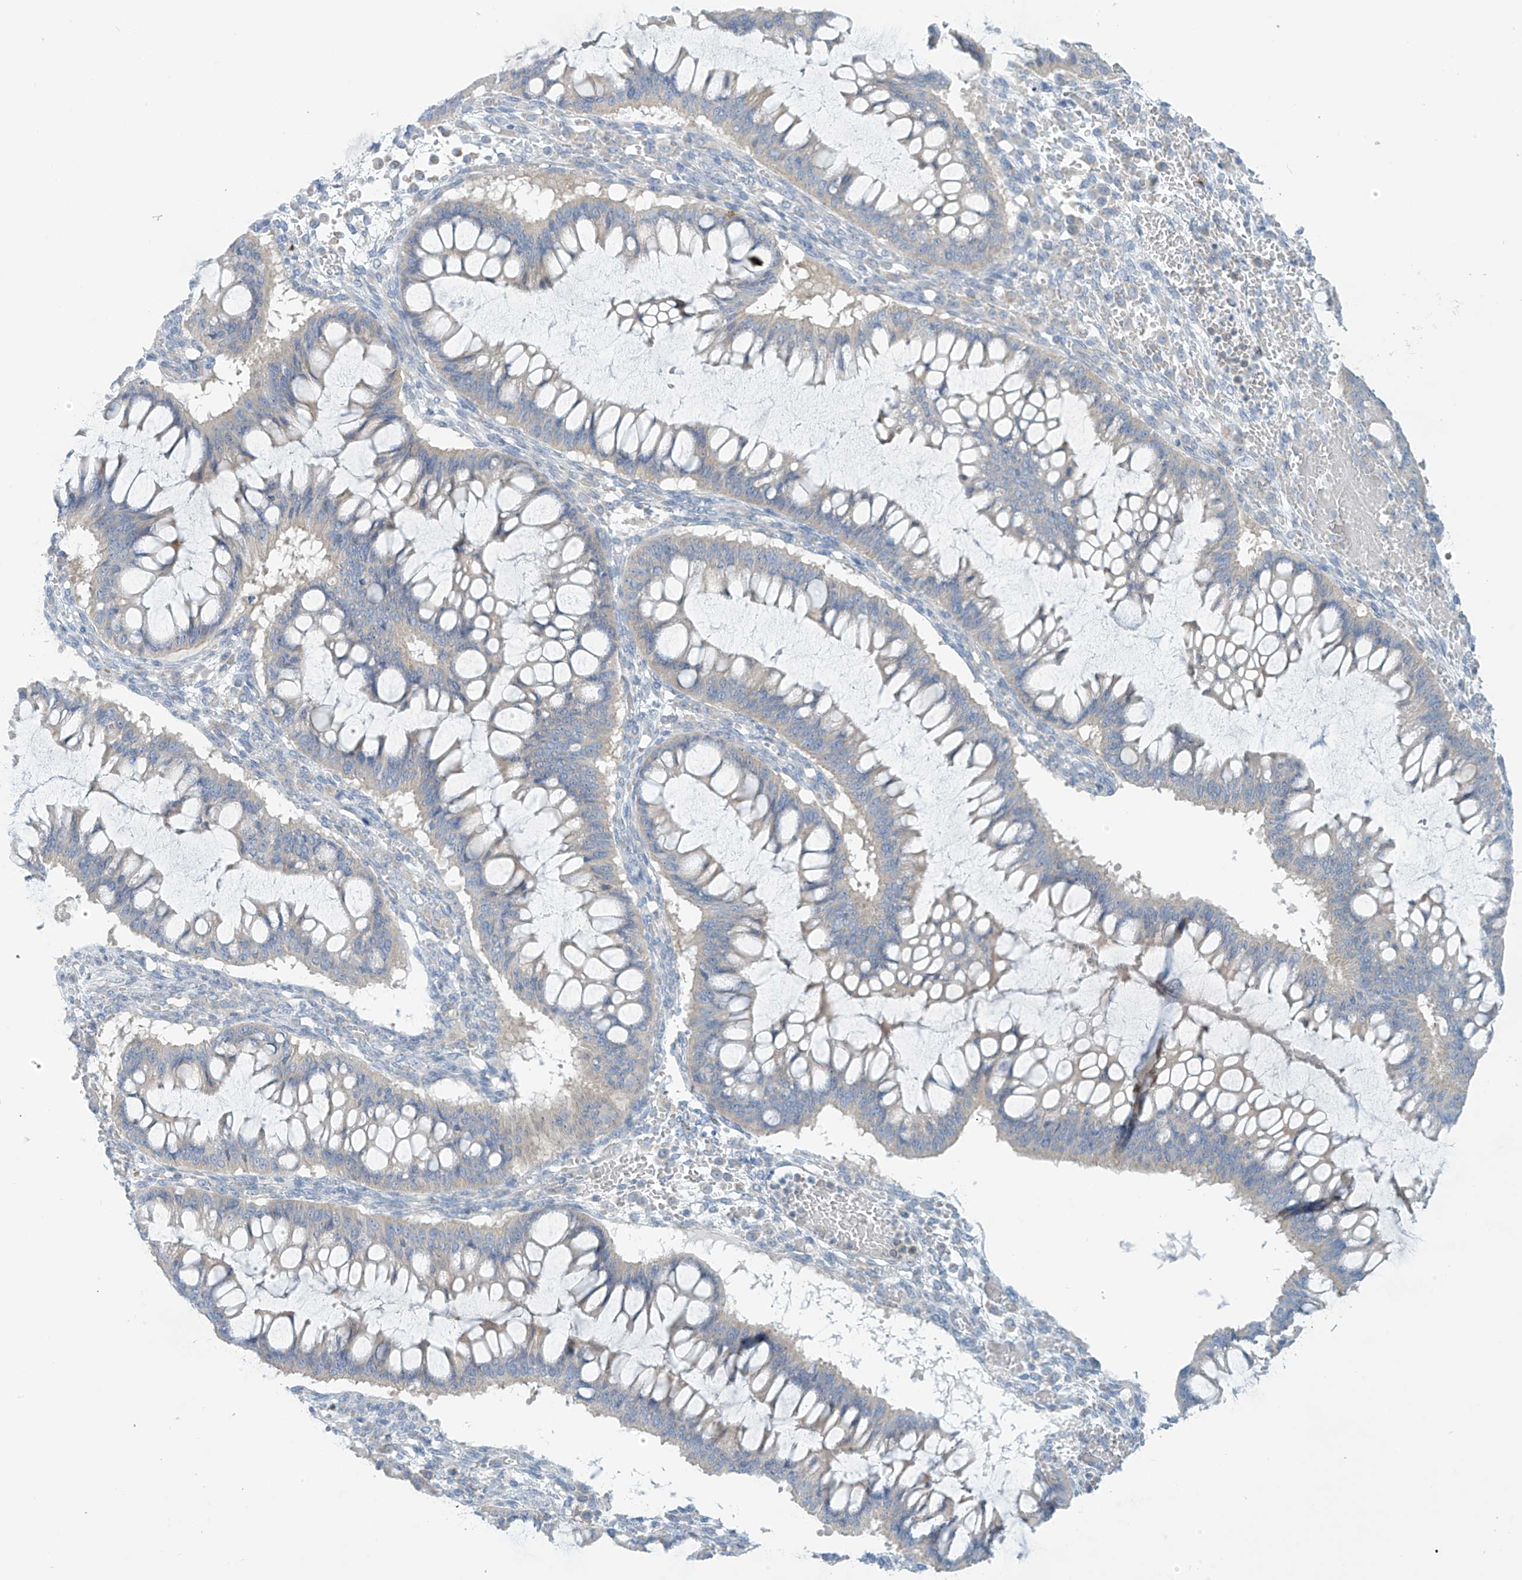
{"staining": {"intensity": "negative", "quantity": "none", "location": "none"}, "tissue": "ovarian cancer", "cell_type": "Tumor cells", "image_type": "cancer", "snomed": [{"axis": "morphology", "description": "Cystadenocarcinoma, mucinous, NOS"}, {"axis": "topography", "description": "Ovary"}], "caption": "IHC photomicrograph of mucinous cystadenocarcinoma (ovarian) stained for a protein (brown), which shows no positivity in tumor cells. Nuclei are stained in blue.", "gene": "SLC6A12", "patient": {"sex": "female", "age": 73}}